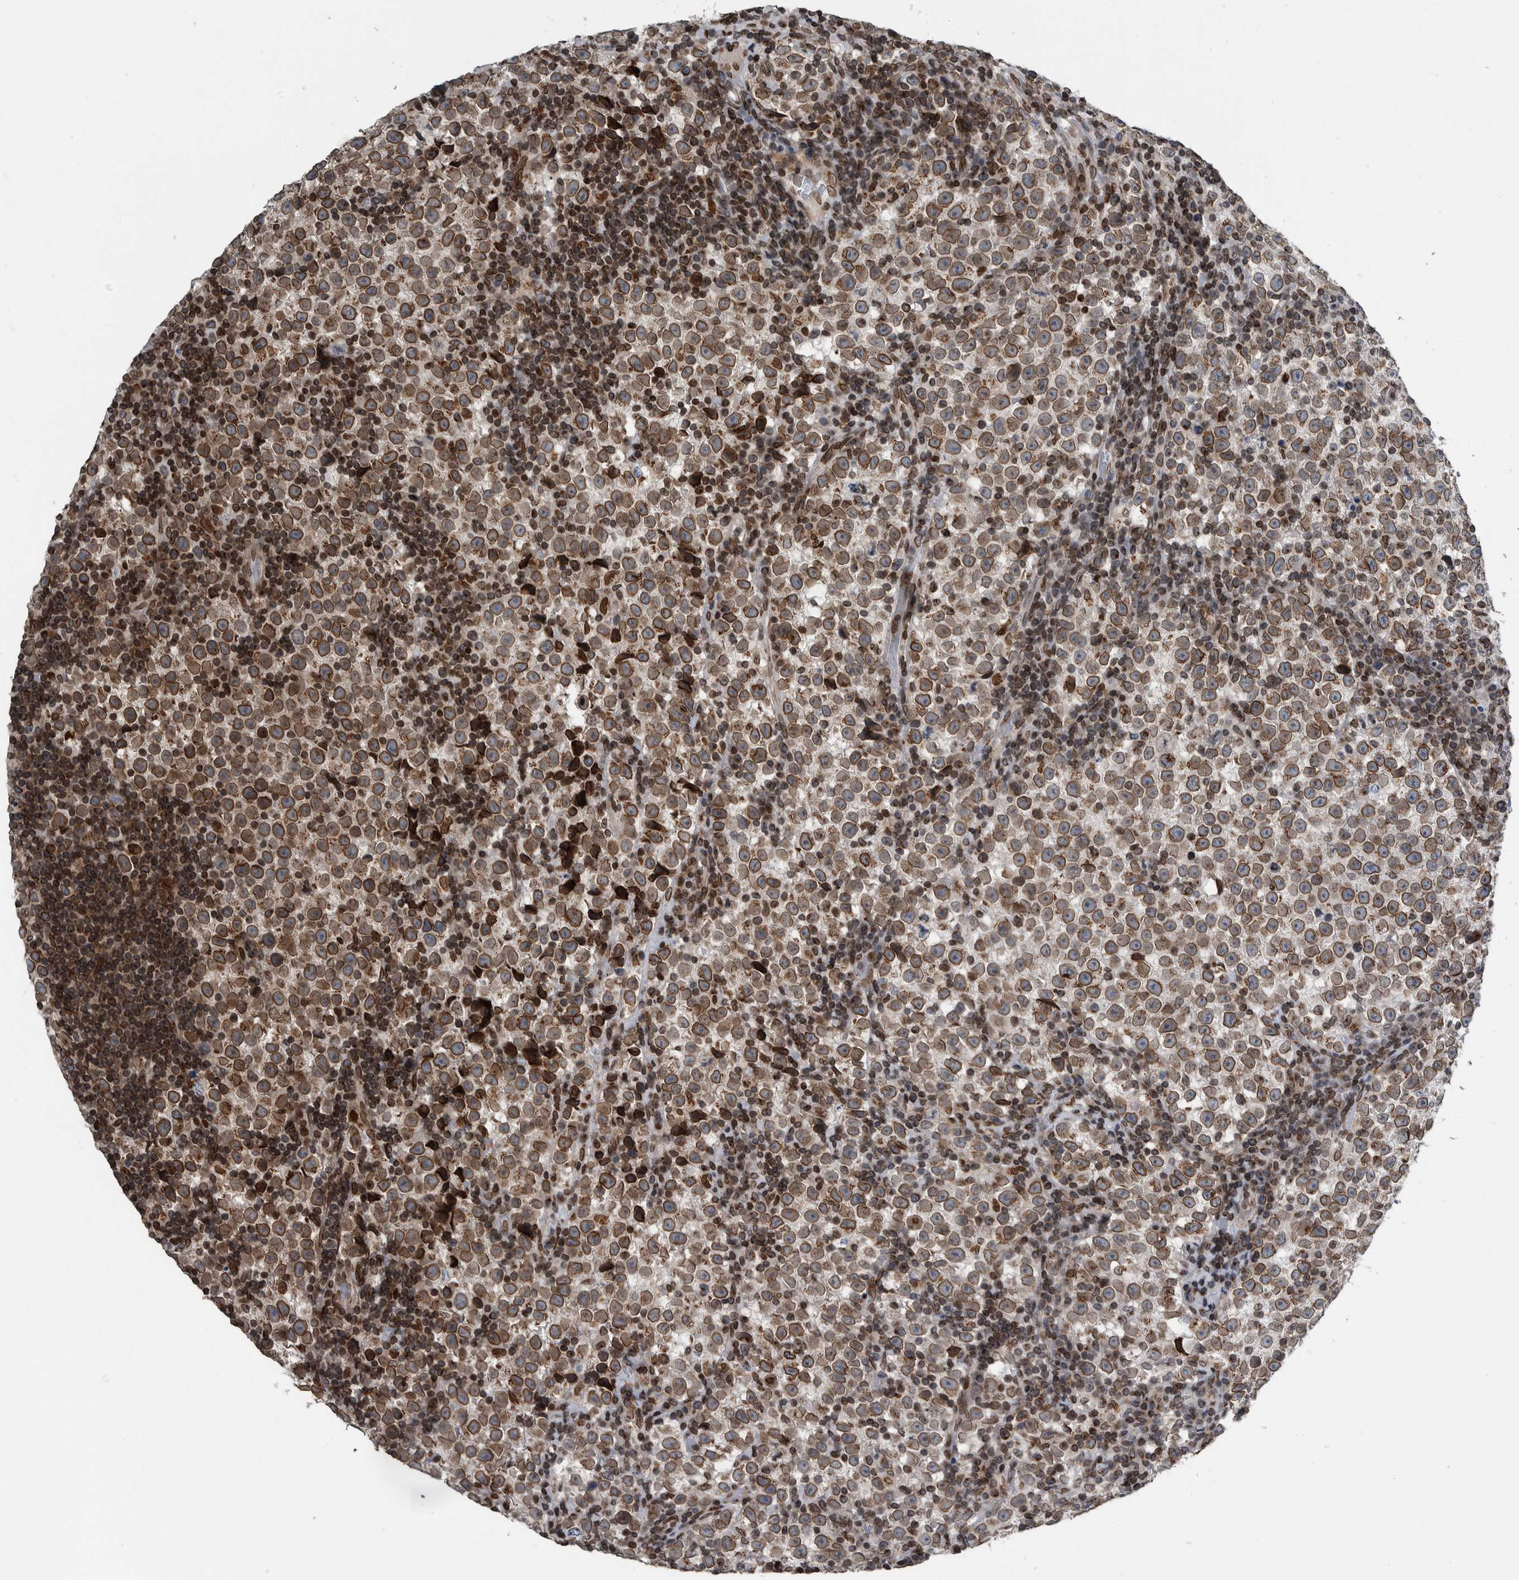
{"staining": {"intensity": "moderate", "quantity": ">75%", "location": "cytoplasmic/membranous,nuclear"}, "tissue": "testis cancer", "cell_type": "Tumor cells", "image_type": "cancer", "snomed": [{"axis": "morphology", "description": "Normal tissue, NOS"}, {"axis": "morphology", "description": "Seminoma, NOS"}, {"axis": "topography", "description": "Testis"}], "caption": "Protein staining demonstrates moderate cytoplasmic/membranous and nuclear positivity in about >75% of tumor cells in seminoma (testis).", "gene": "FAM135B", "patient": {"sex": "male", "age": 43}}